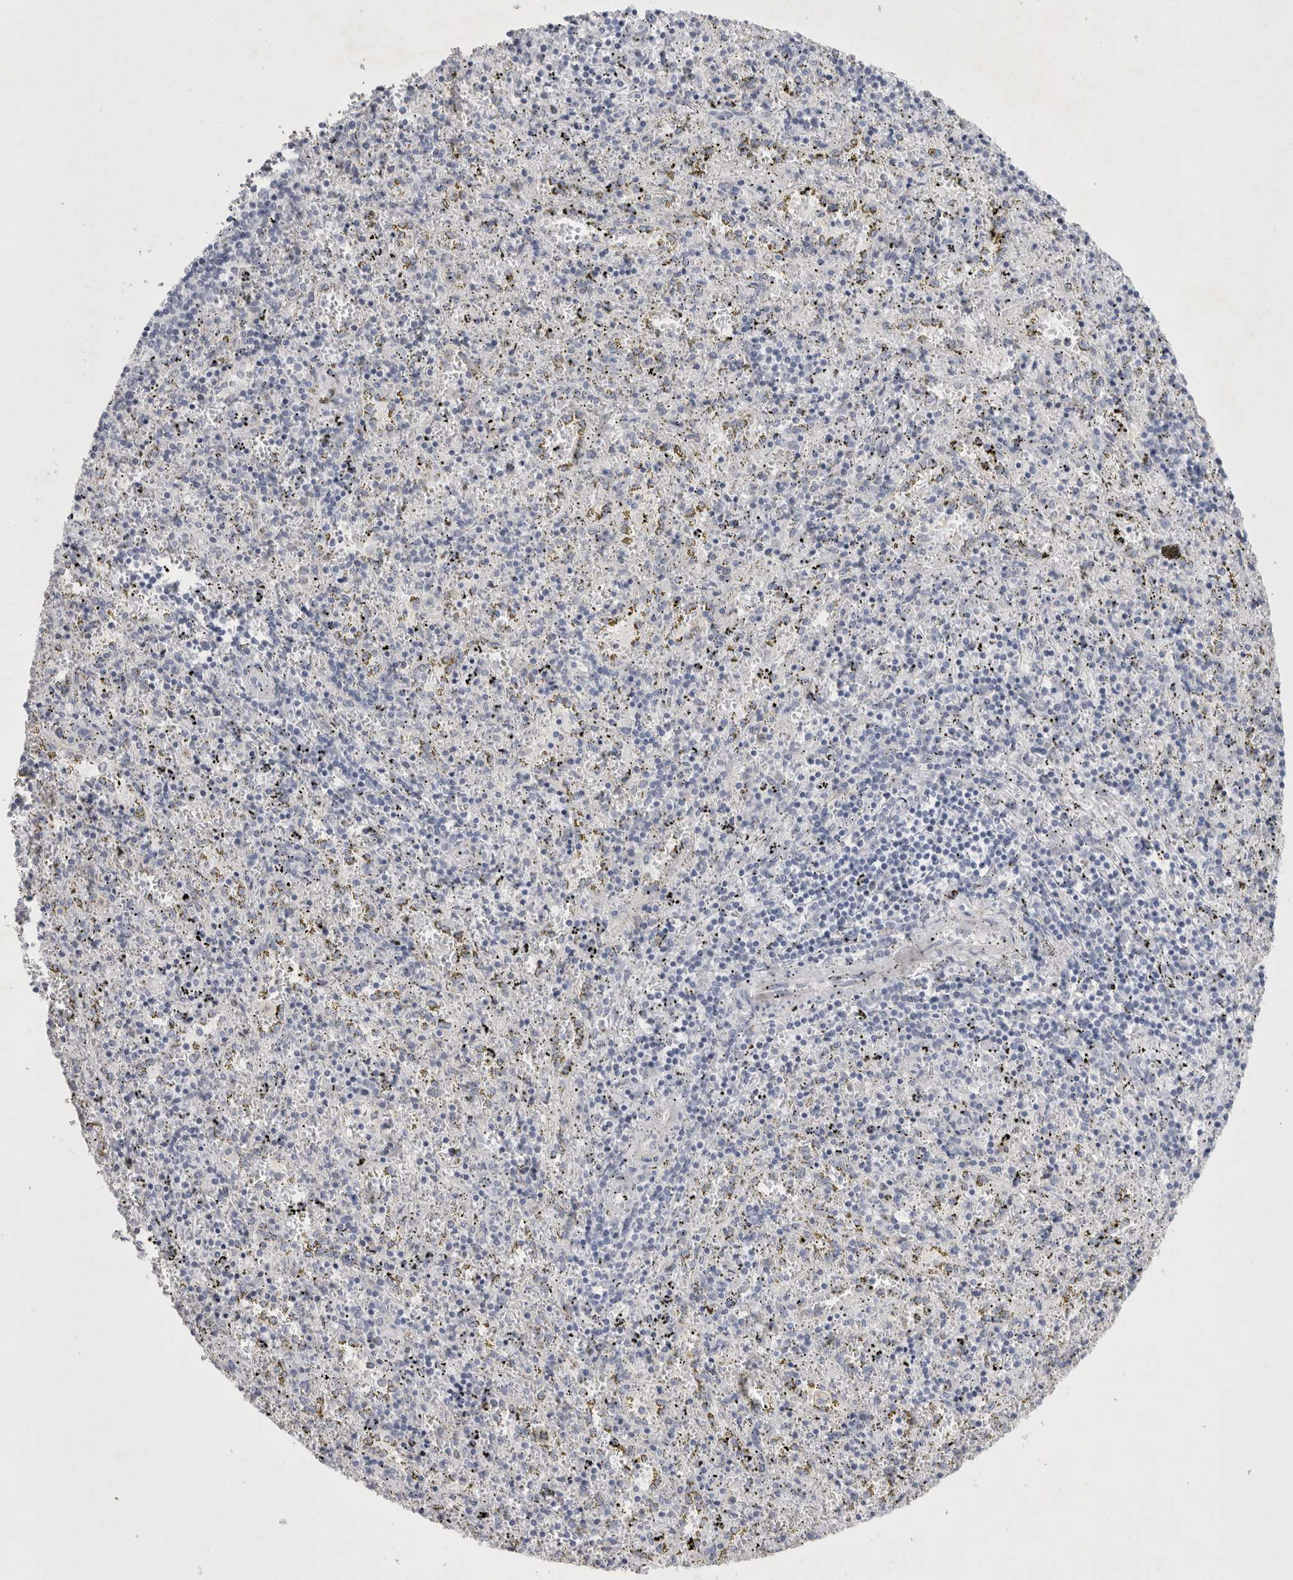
{"staining": {"intensity": "negative", "quantity": "none", "location": "none"}, "tissue": "spleen", "cell_type": "Cells in red pulp", "image_type": "normal", "snomed": [{"axis": "morphology", "description": "Normal tissue, NOS"}, {"axis": "topography", "description": "Spleen"}], "caption": "Cells in red pulp are negative for protein expression in unremarkable human spleen. (DAB immunohistochemistry (IHC) with hematoxylin counter stain).", "gene": "GAA", "patient": {"sex": "male", "age": 11}}